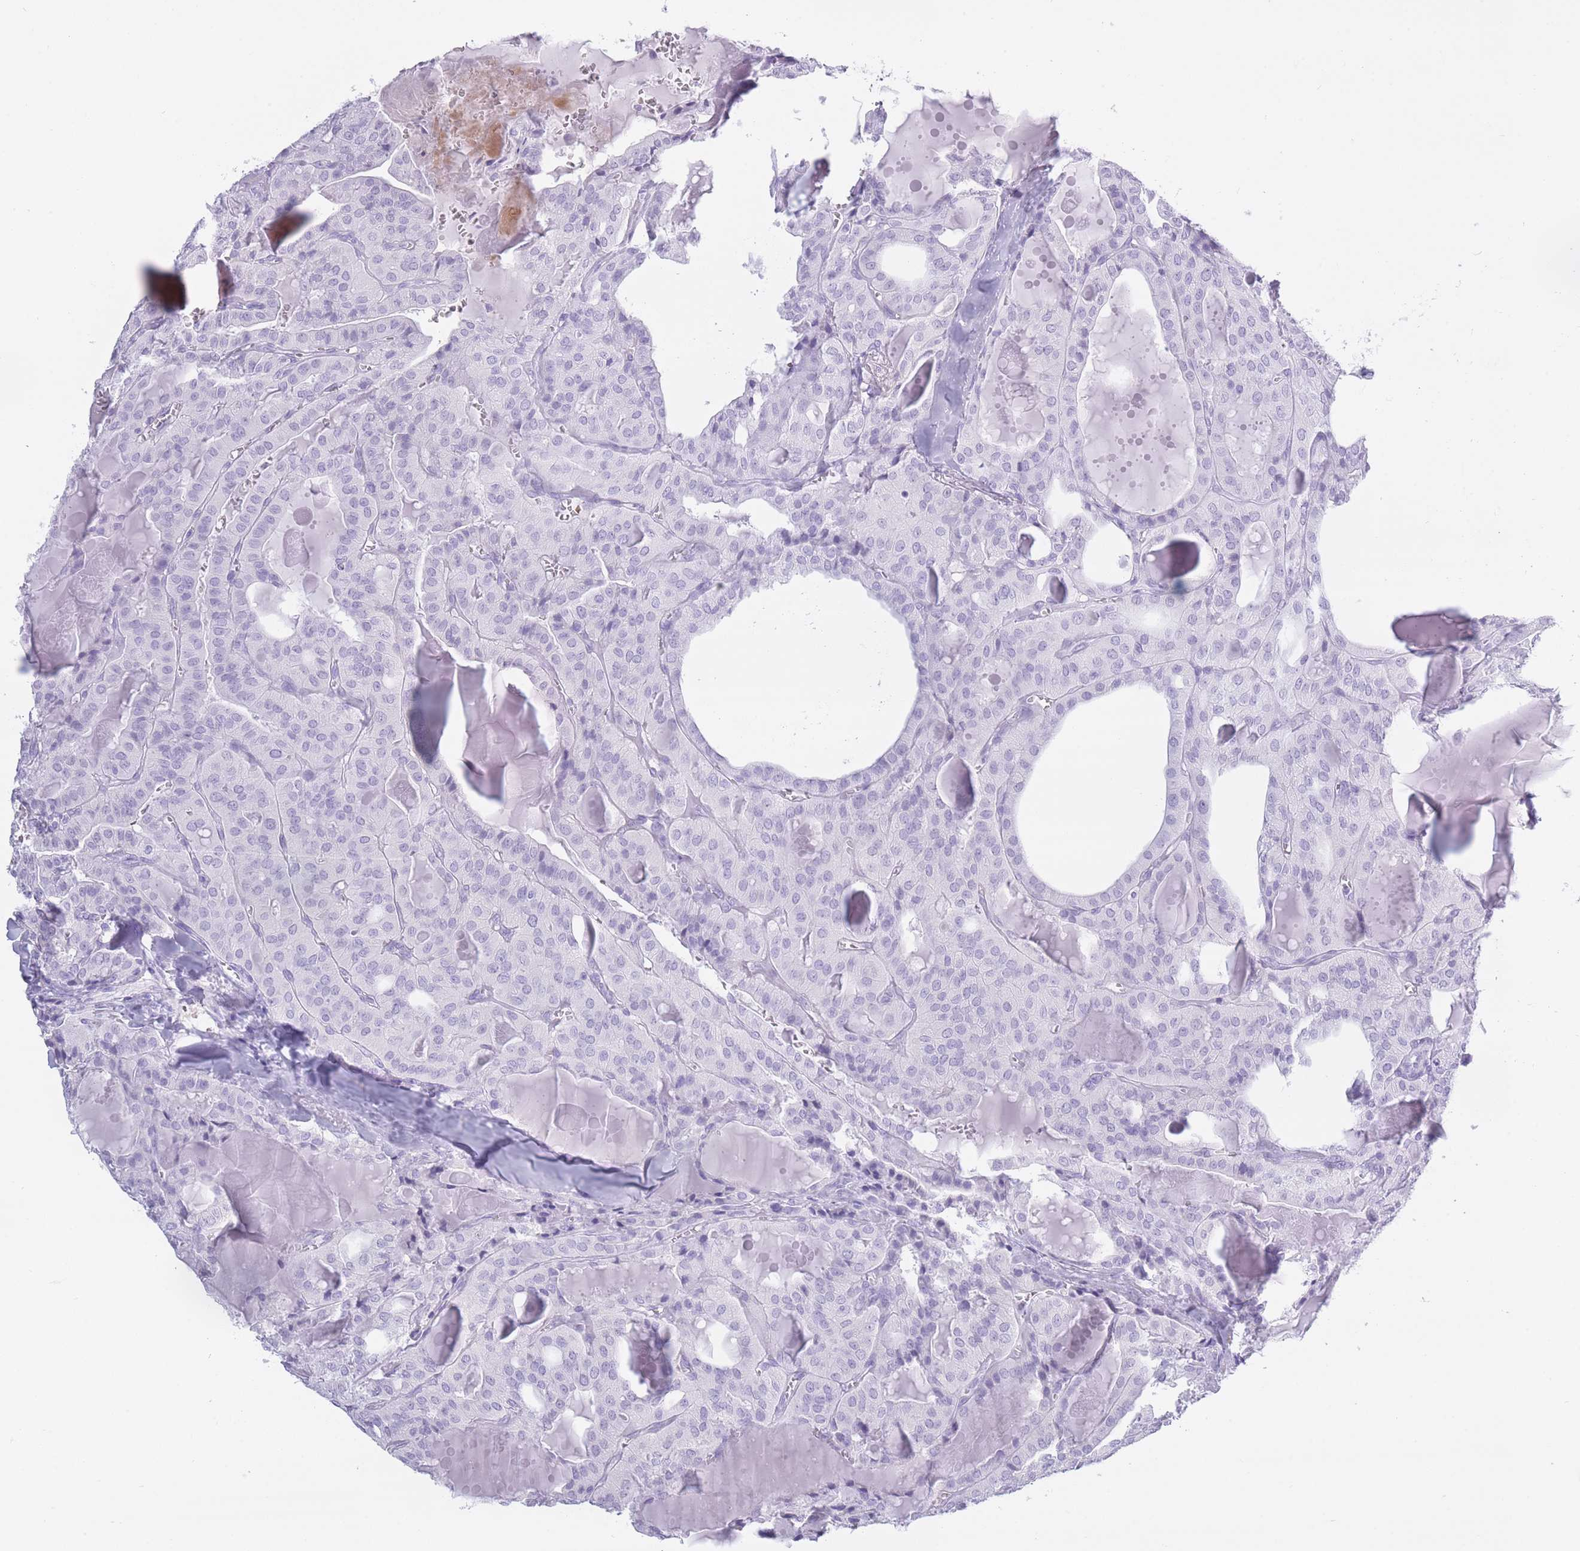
{"staining": {"intensity": "negative", "quantity": "none", "location": "none"}, "tissue": "thyroid cancer", "cell_type": "Tumor cells", "image_type": "cancer", "snomed": [{"axis": "morphology", "description": "Papillary adenocarcinoma, NOS"}, {"axis": "topography", "description": "Thyroid gland"}], "caption": "High magnification brightfield microscopy of papillary adenocarcinoma (thyroid) stained with DAB (brown) and counterstained with hematoxylin (blue): tumor cells show no significant positivity.", "gene": "OR7C1", "patient": {"sex": "male", "age": 52}}